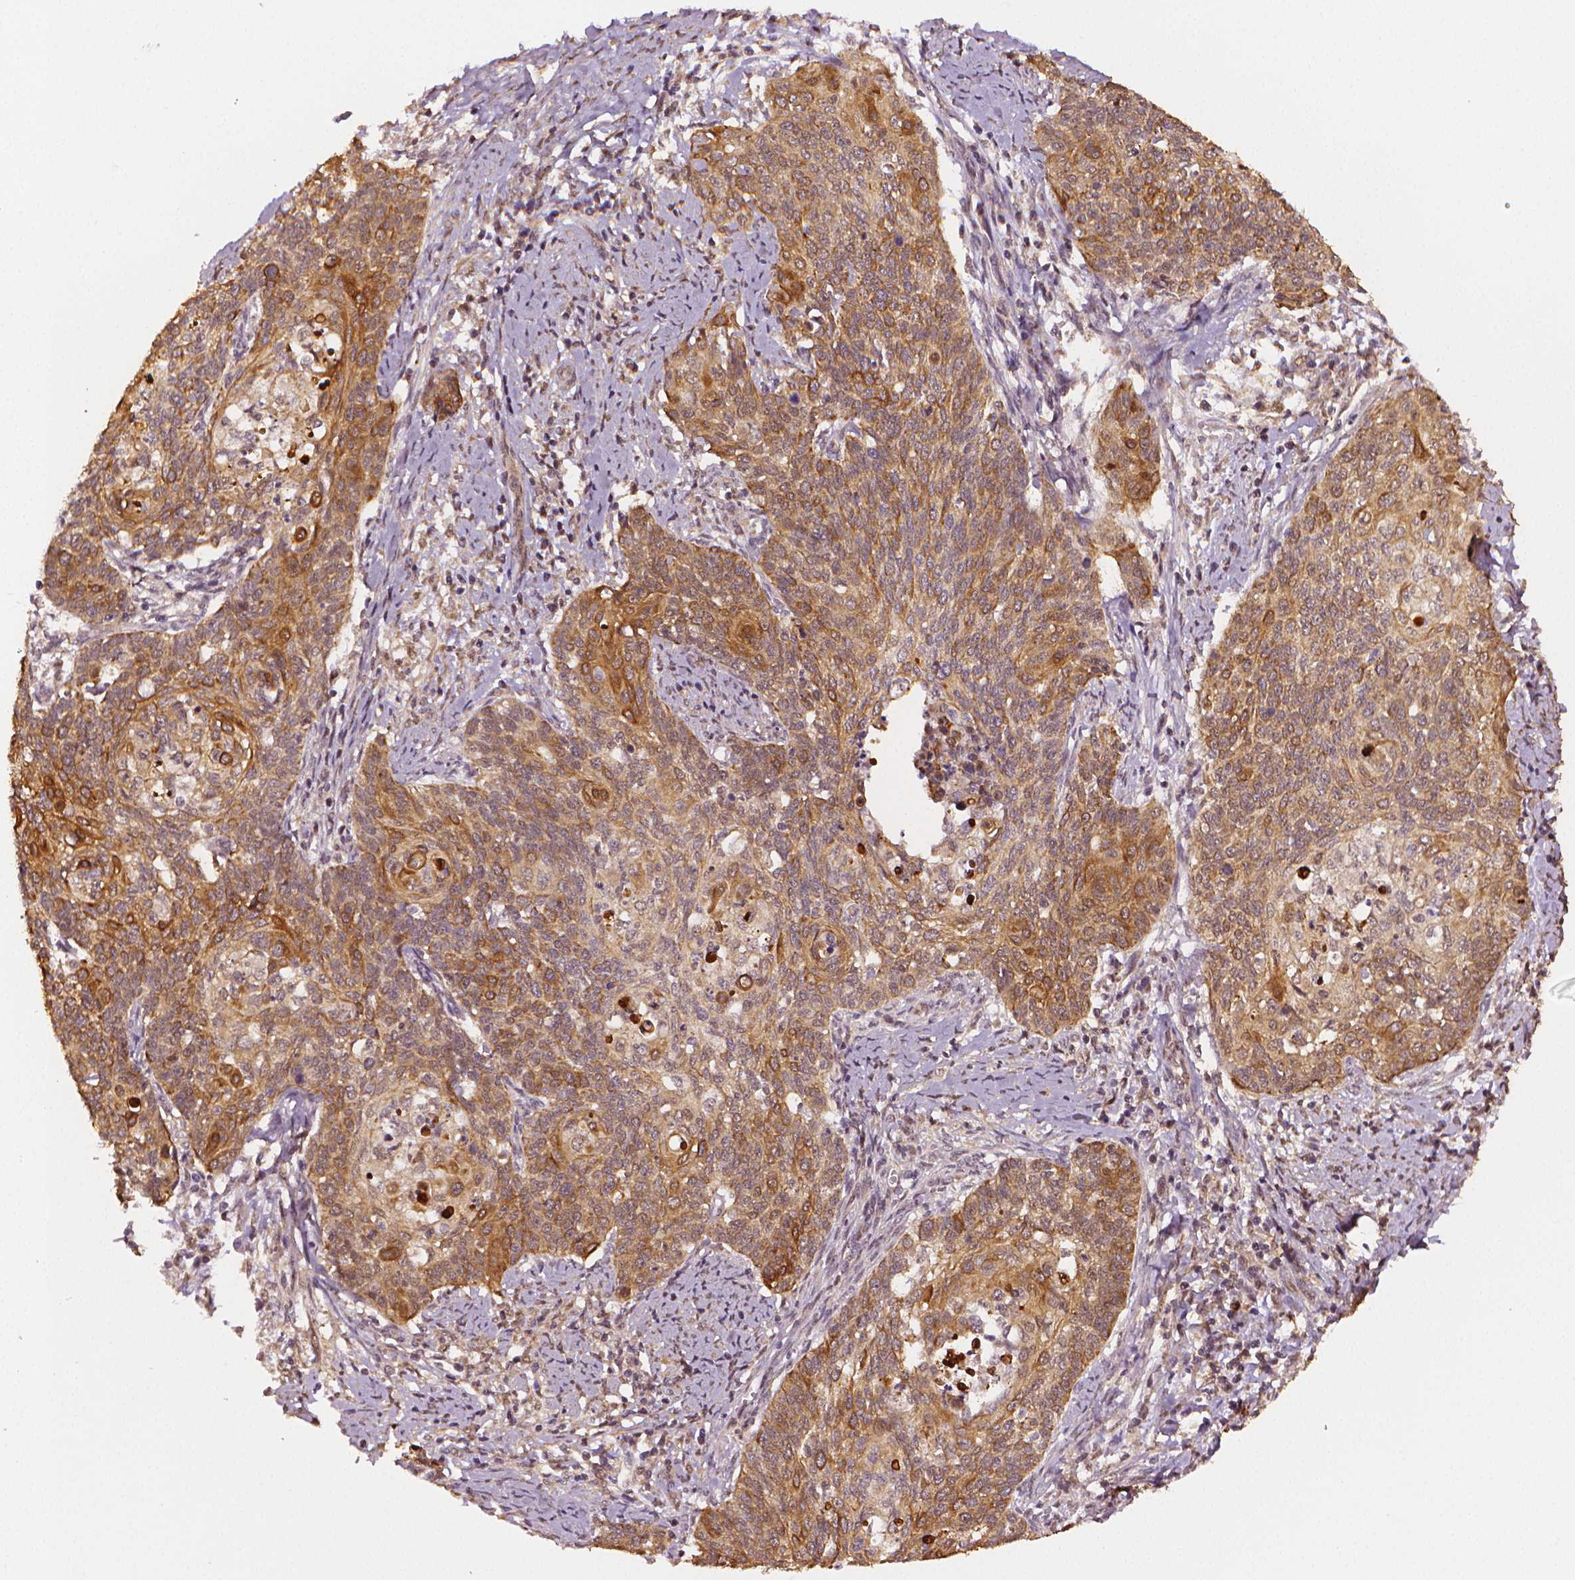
{"staining": {"intensity": "strong", "quantity": "25%-75%", "location": "cytoplasmic/membranous"}, "tissue": "cervical cancer", "cell_type": "Tumor cells", "image_type": "cancer", "snomed": [{"axis": "morphology", "description": "Normal tissue, NOS"}, {"axis": "morphology", "description": "Squamous cell carcinoma, NOS"}, {"axis": "topography", "description": "Cervix"}], "caption": "Immunohistochemistry (IHC) (DAB) staining of cervical squamous cell carcinoma demonstrates strong cytoplasmic/membranous protein expression in about 25%-75% of tumor cells.", "gene": "STAT3", "patient": {"sex": "female", "age": 39}}